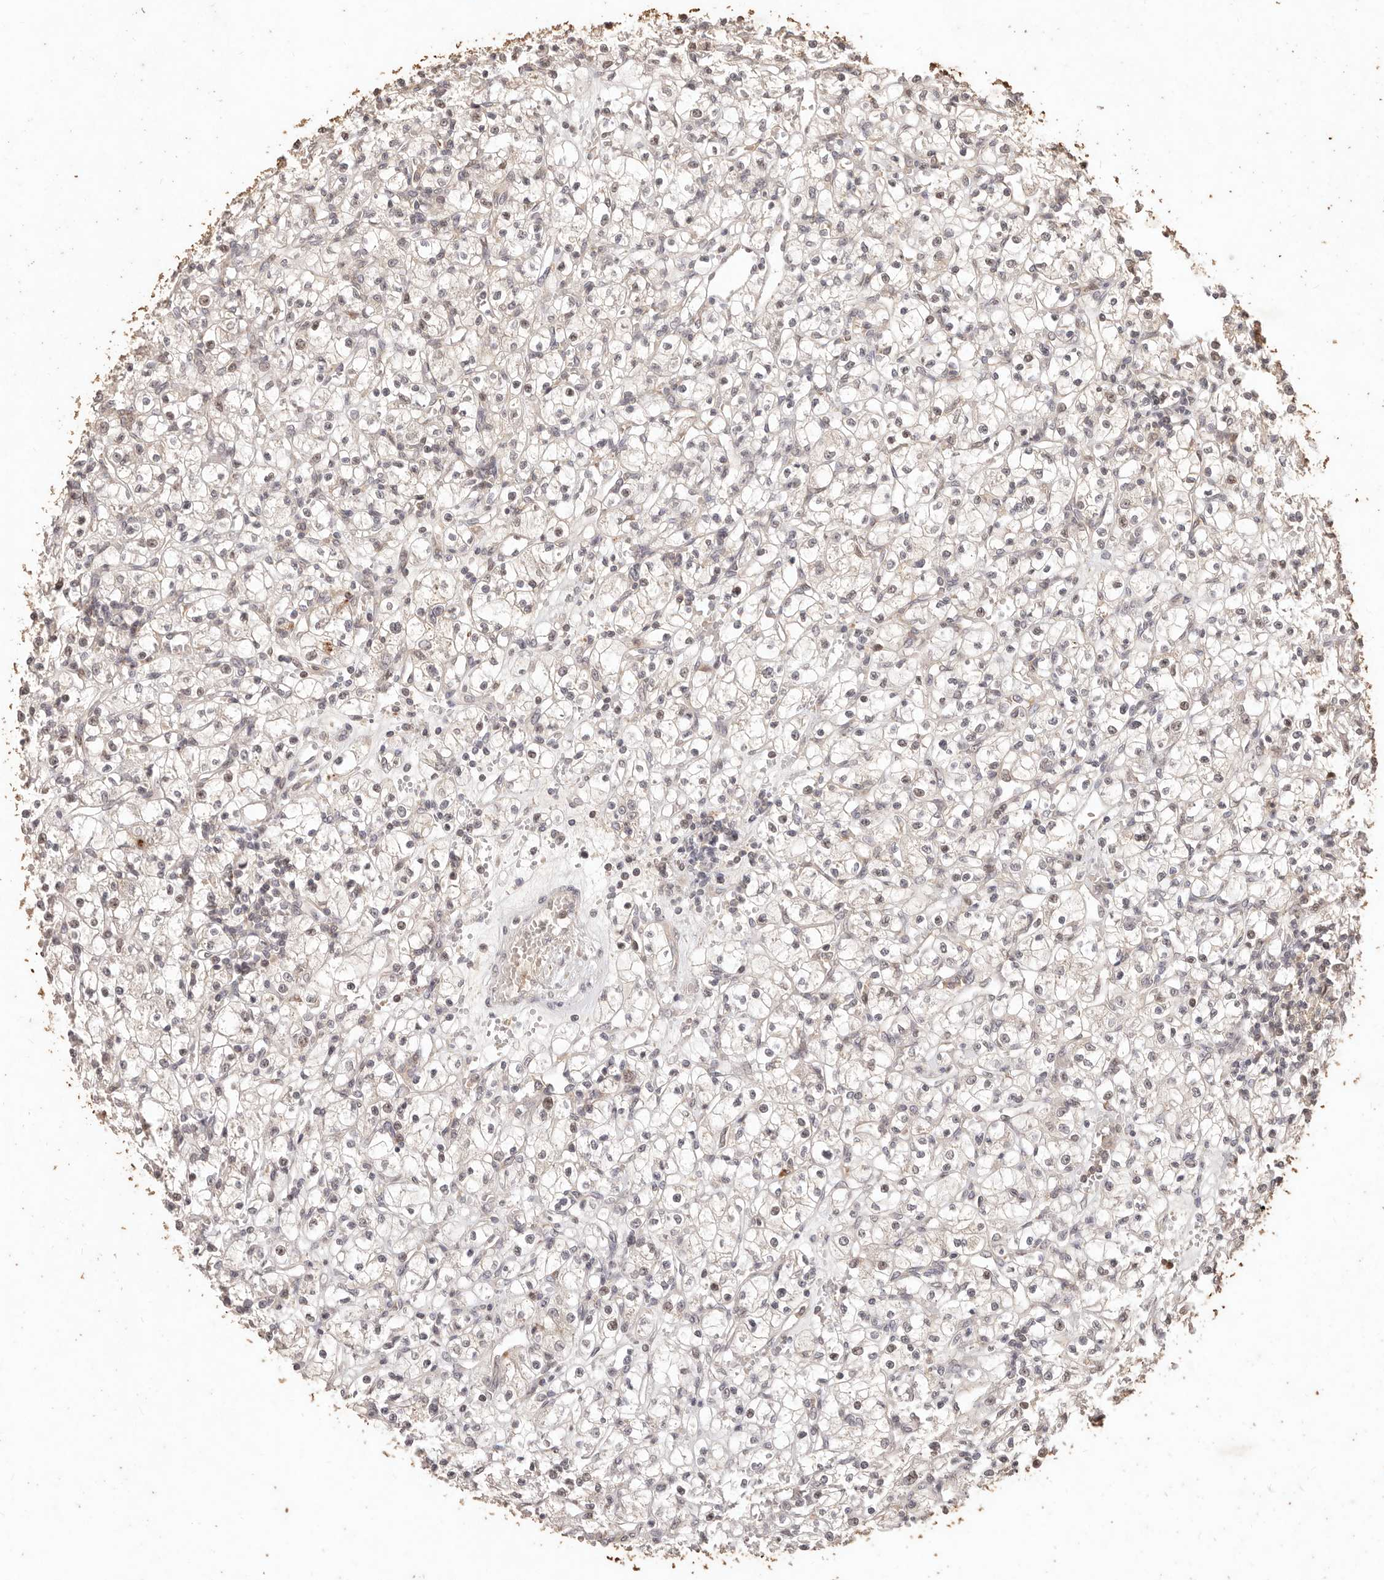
{"staining": {"intensity": "negative", "quantity": "none", "location": "none"}, "tissue": "renal cancer", "cell_type": "Tumor cells", "image_type": "cancer", "snomed": [{"axis": "morphology", "description": "Adenocarcinoma, NOS"}, {"axis": "topography", "description": "Kidney"}], "caption": "Immunohistochemistry (IHC) micrograph of human renal cancer stained for a protein (brown), which demonstrates no expression in tumor cells. Nuclei are stained in blue.", "gene": "KIF9", "patient": {"sex": "female", "age": 59}}